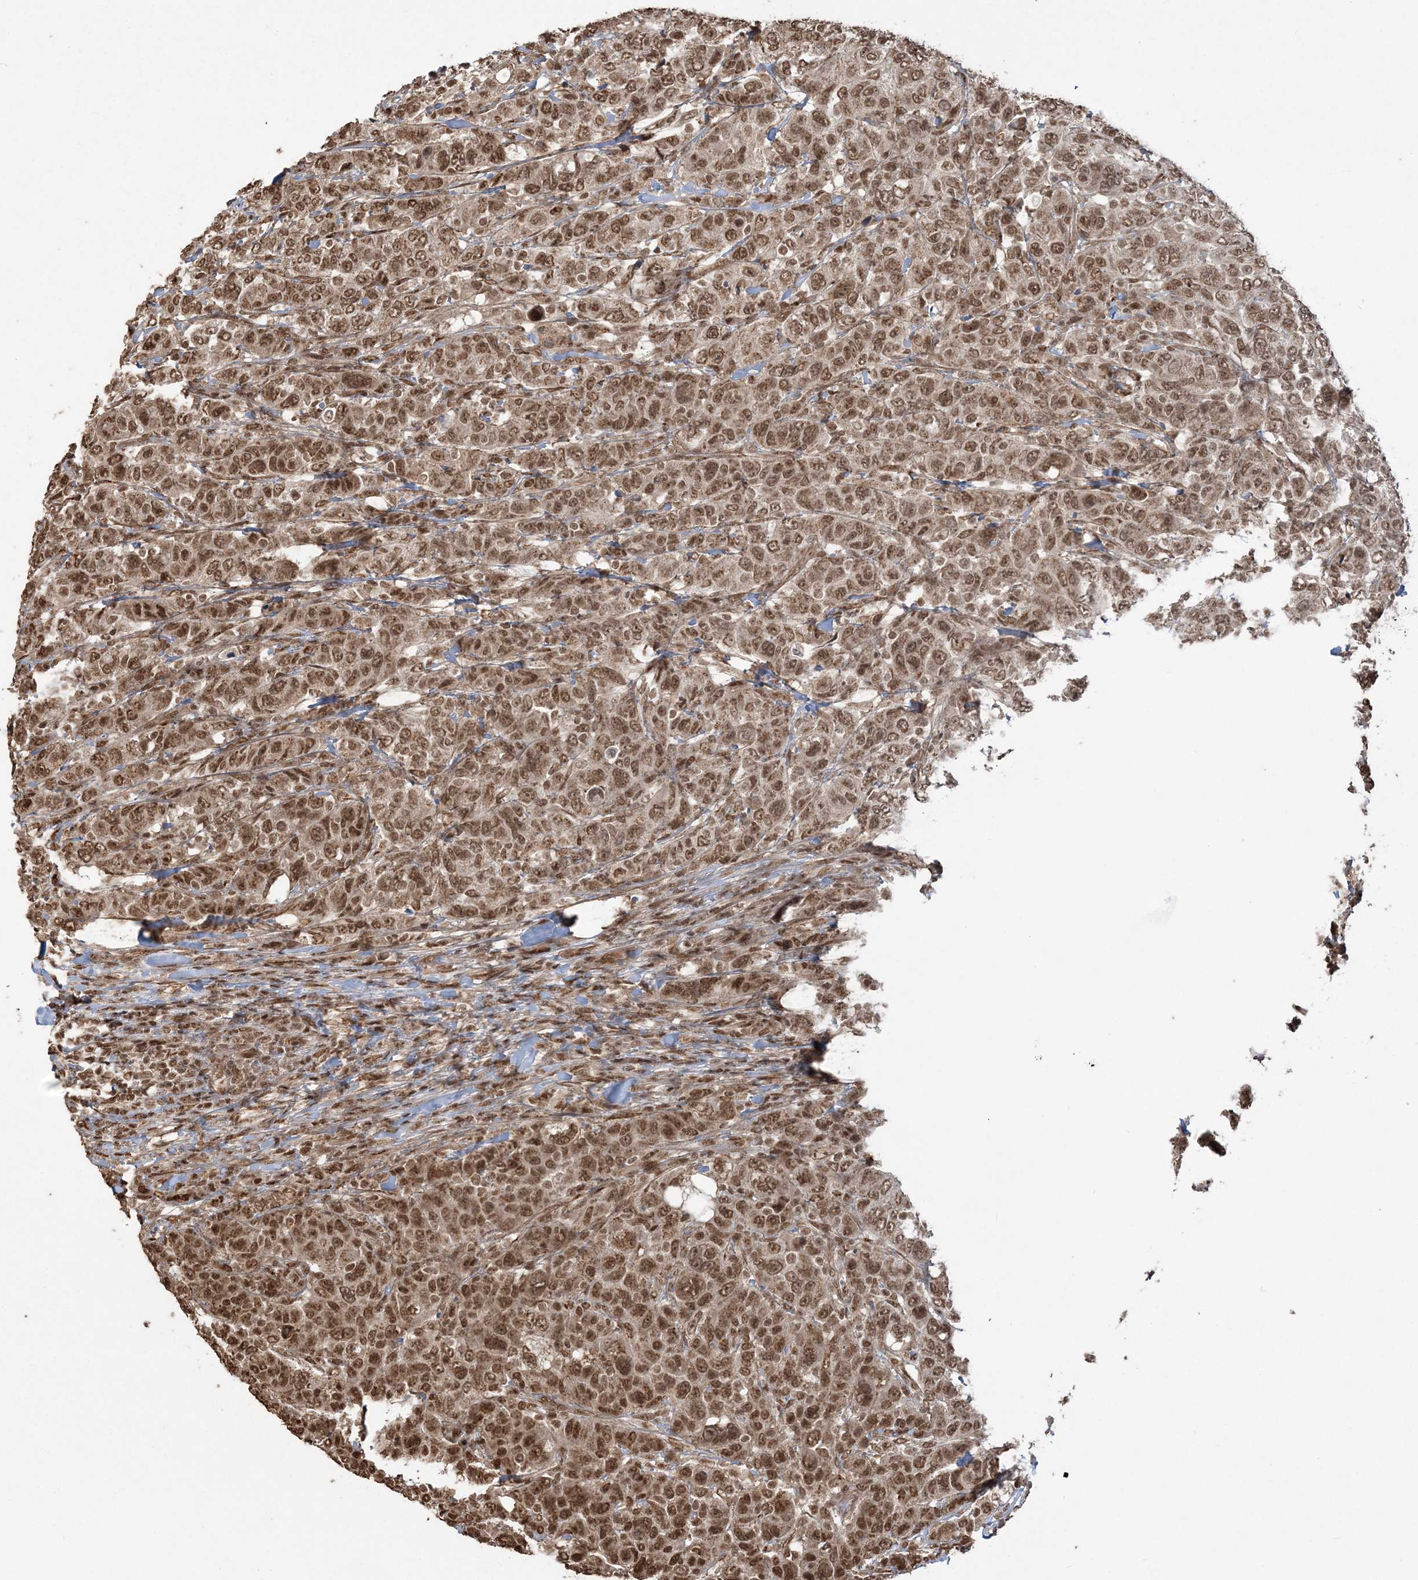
{"staining": {"intensity": "moderate", "quantity": ">75%", "location": "cytoplasmic/membranous,nuclear"}, "tissue": "breast cancer", "cell_type": "Tumor cells", "image_type": "cancer", "snomed": [{"axis": "morphology", "description": "Duct carcinoma"}, {"axis": "topography", "description": "Breast"}], "caption": "Tumor cells display medium levels of moderate cytoplasmic/membranous and nuclear positivity in about >75% of cells in human breast cancer (infiltrating ductal carcinoma).", "gene": "ZNF839", "patient": {"sex": "female", "age": 37}}